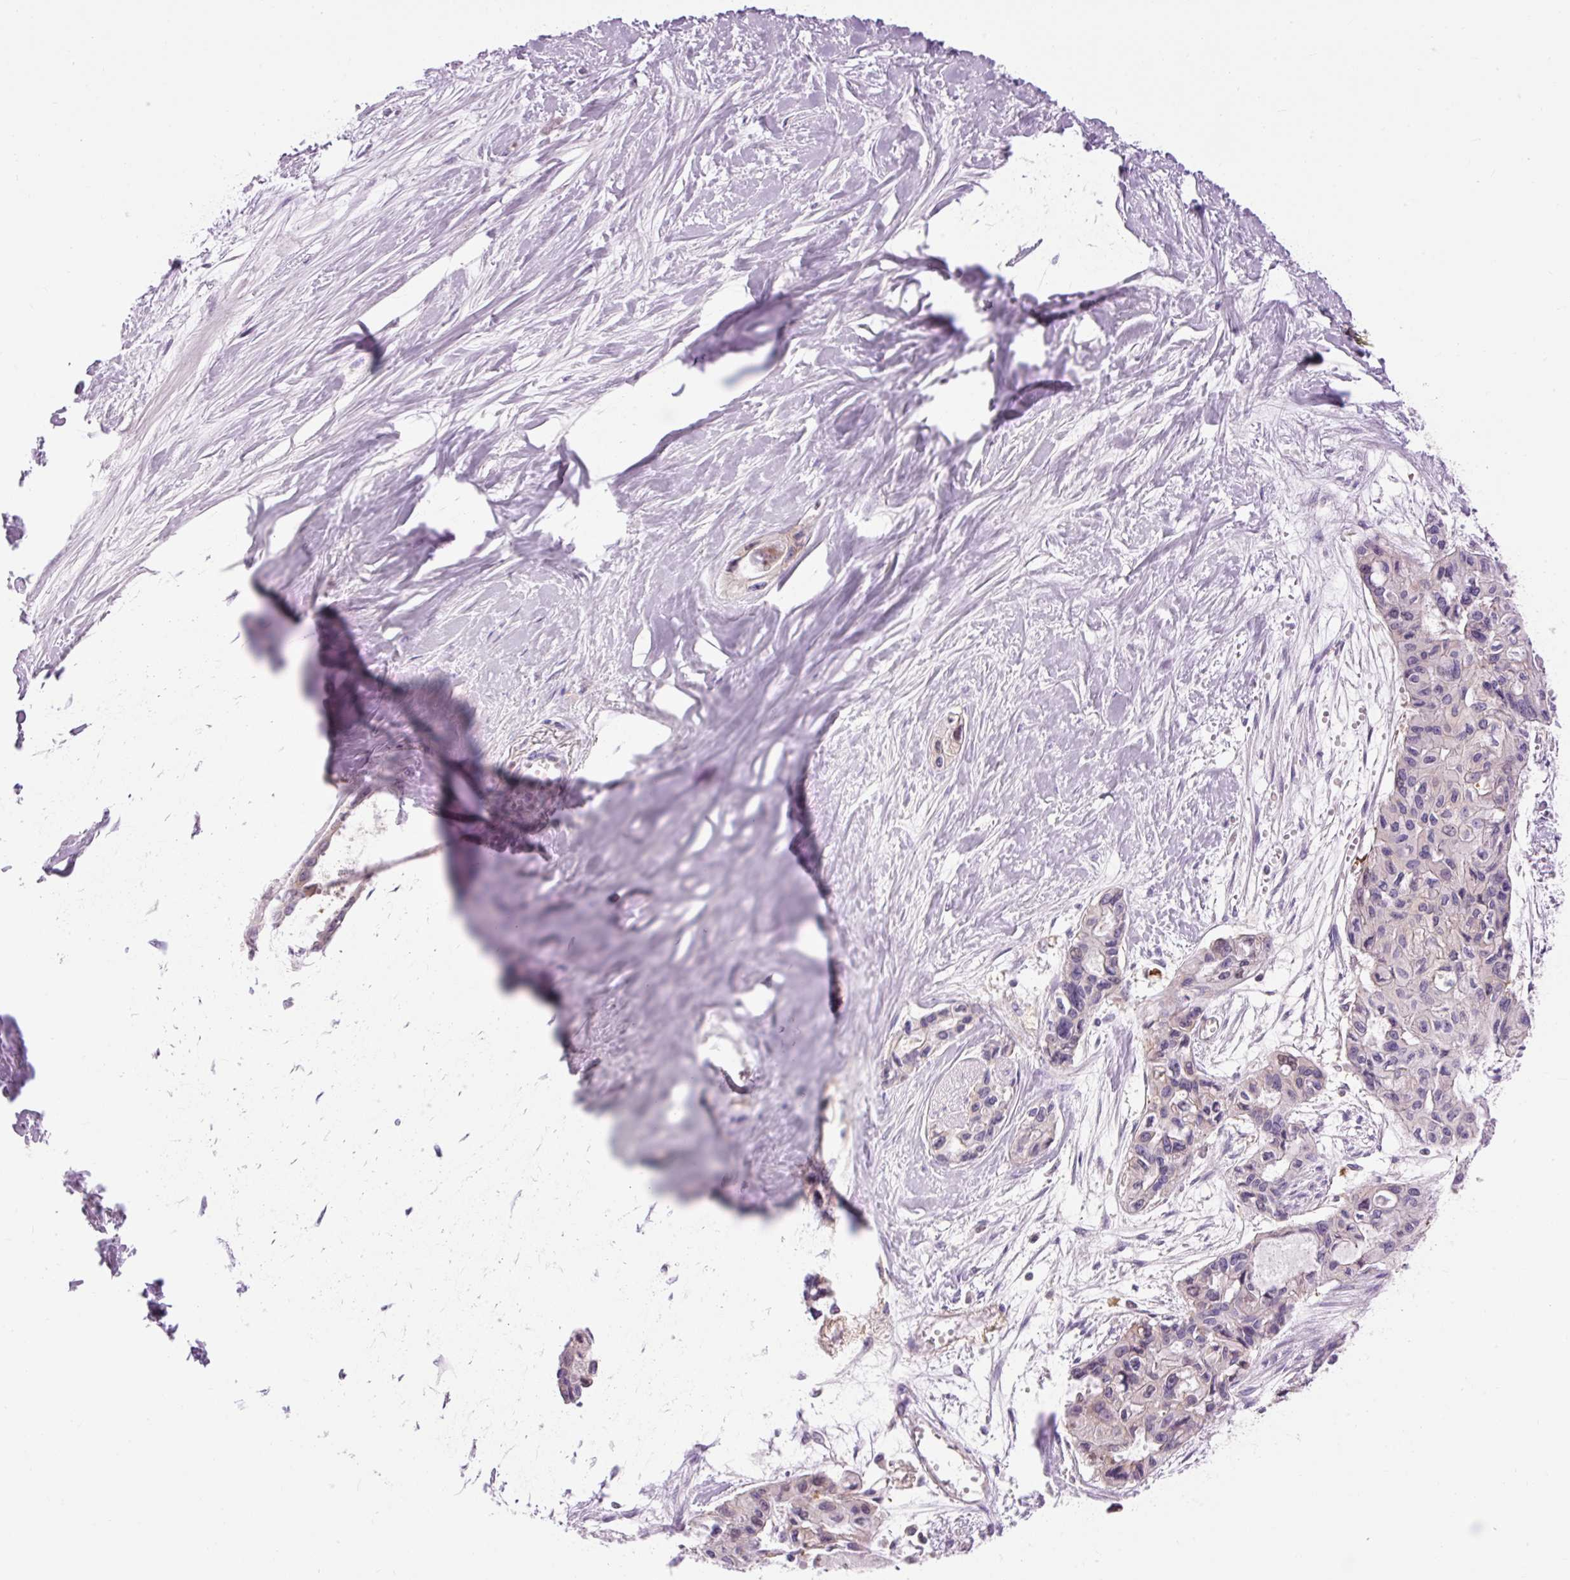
{"staining": {"intensity": "negative", "quantity": "none", "location": "none"}, "tissue": "pancreatic cancer", "cell_type": "Tumor cells", "image_type": "cancer", "snomed": [{"axis": "morphology", "description": "Adenocarcinoma, NOS"}, {"axis": "topography", "description": "Pancreas"}], "caption": "This is an immunohistochemistry image of pancreatic adenocarcinoma. There is no staining in tumor cells.", "gene": "IMMT", "patient": {"sex": "female", "age": 50}}